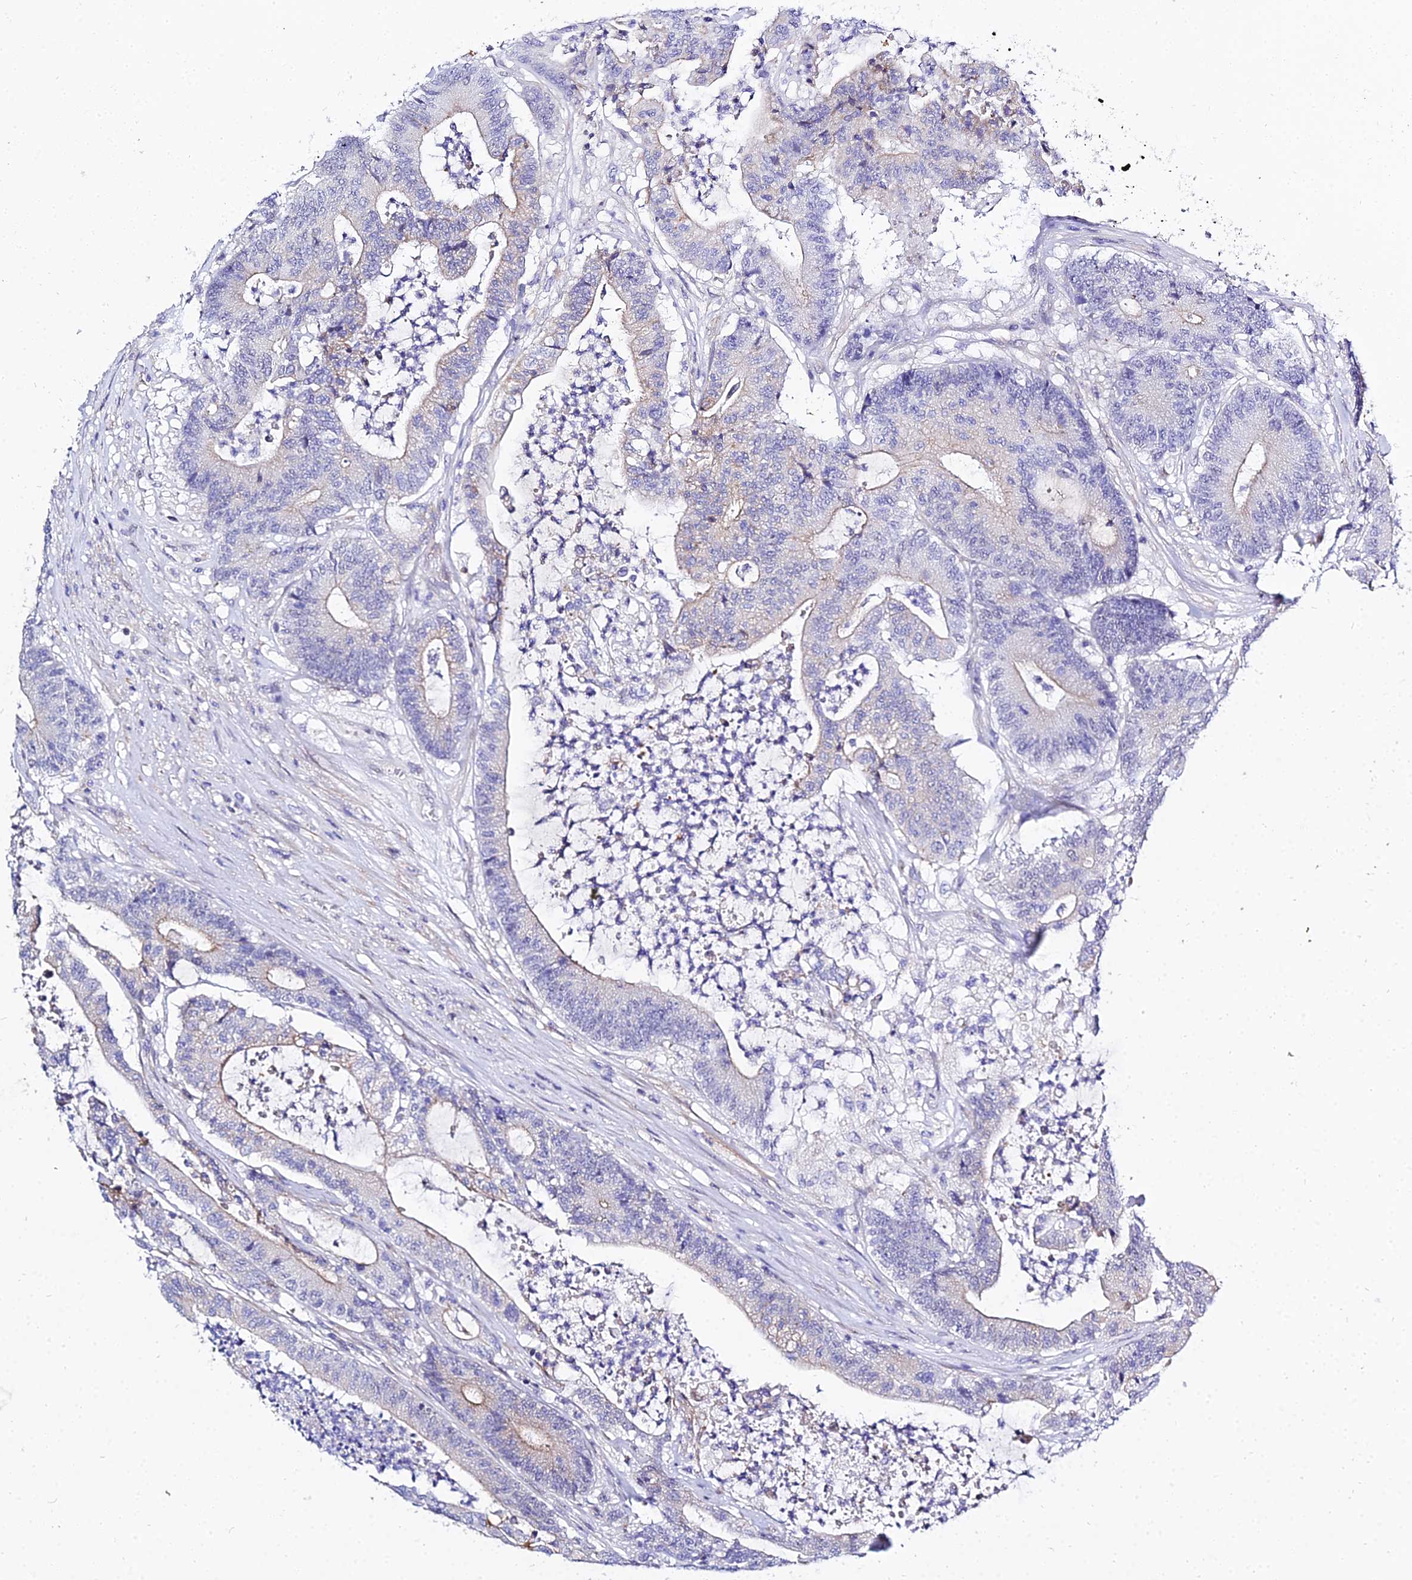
{"staining": {"intensity": "negative", "quantity": "none", "location": "none"}, "tissue": "colorectal cancer", "cell_type": "Tumor cells", "image_type": "cancer", "snomed": [{"axis": "morphology", "description": "Adenocarcinoma, NOS"}, {"axis": "topography", "description": "Colon"}], "caption": "Micrograph shows no protein positivity in tumor cells of colorectal adenocarcinoma tissue.", "gene": "ZNF628", "patient": {"sex": "female", "age": 84}}